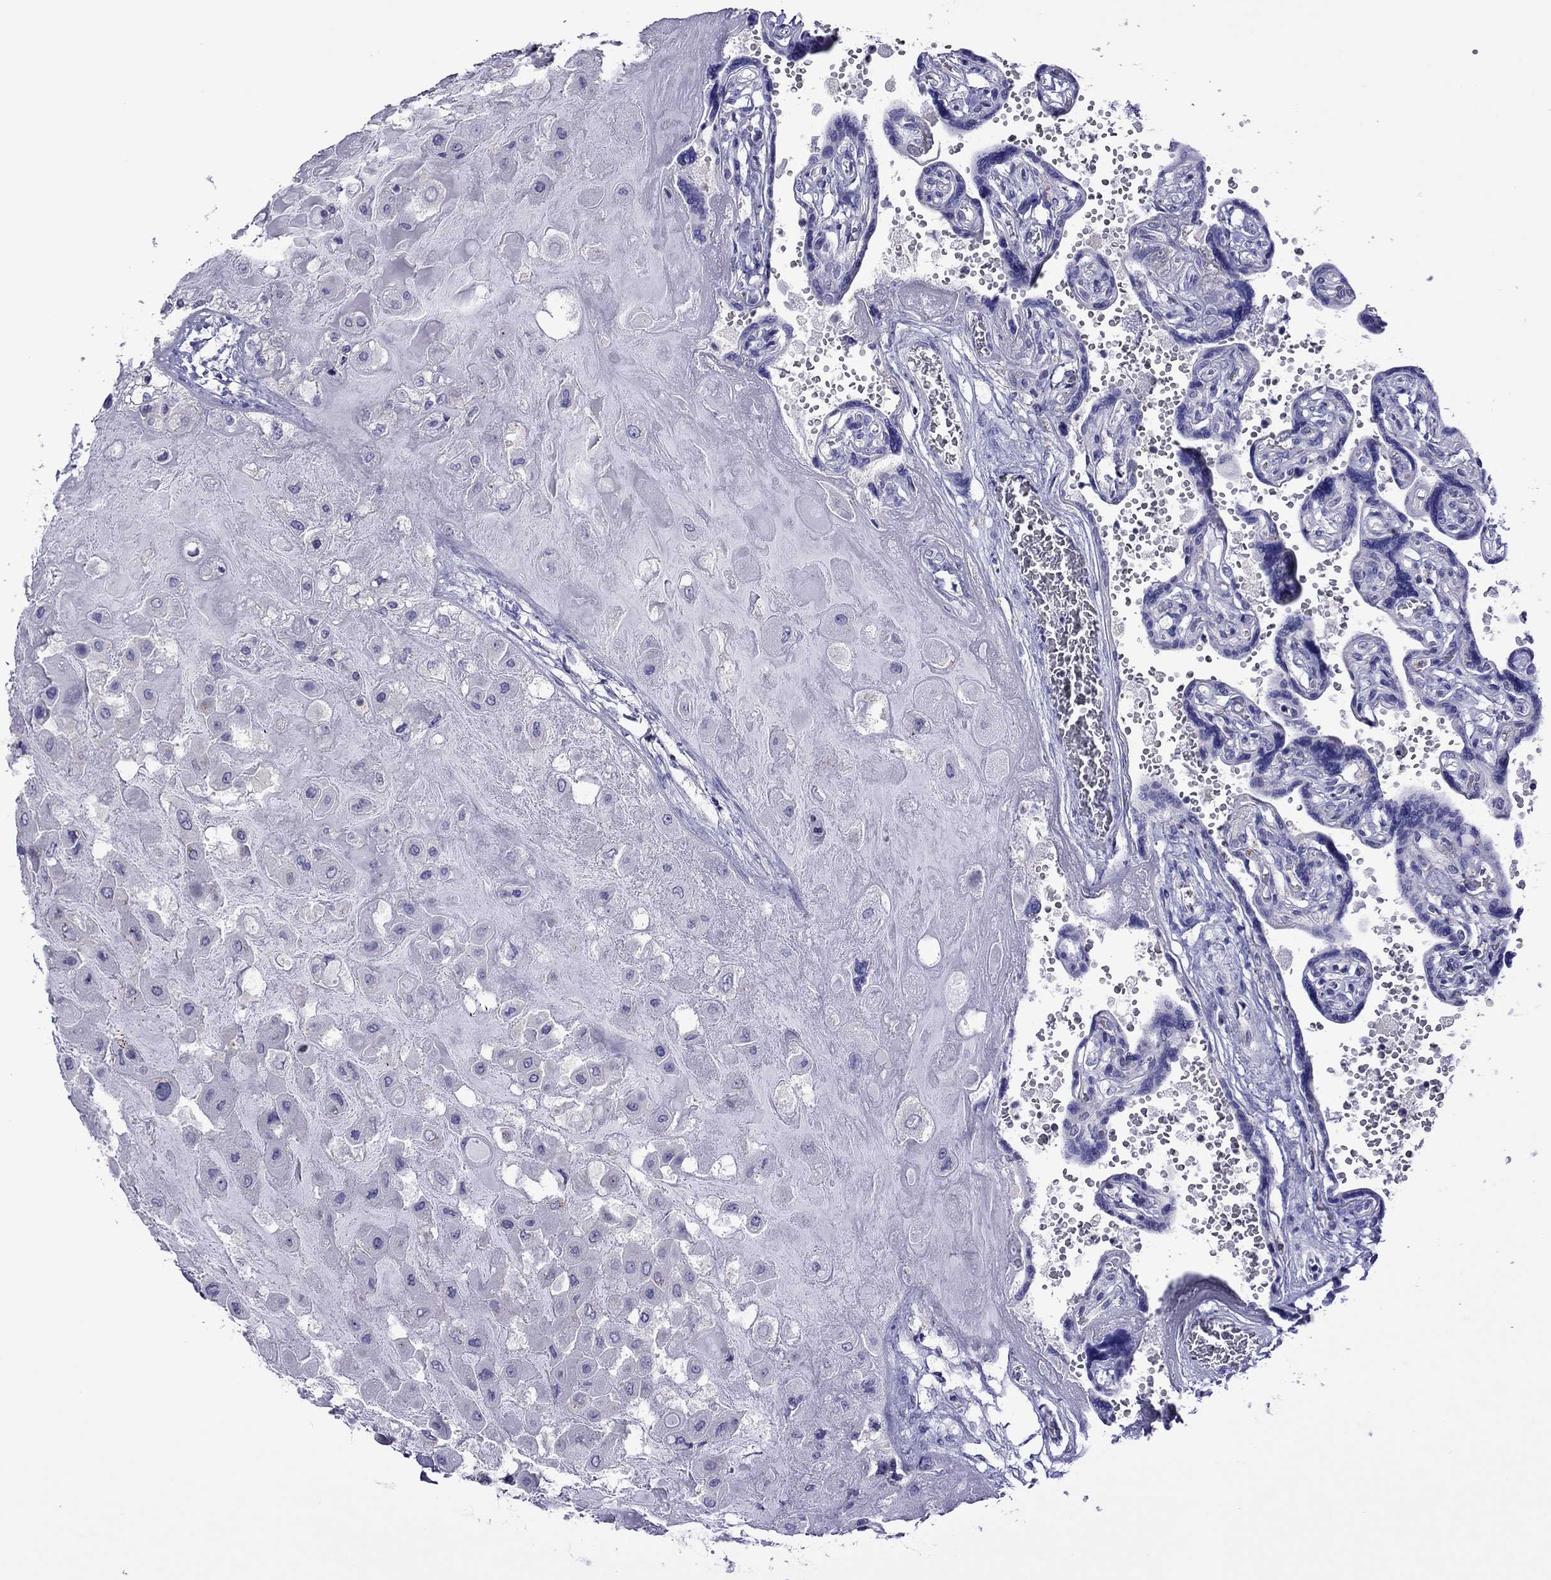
{"staining": {"intensity": "negative", "quantity": "none", "location": "none"}, "tissue": "placenta", "cell_type": "Decidual cells", "image_type": "normal", "snomed": [{"axis": "morphology", "description": "Normal tissue, NOS"}, {"axis": "topography", "description": "Placenta"}], "caption": "DAB (3,3'-diaminobenzidine) immunohistochemical staining of unremarkable placenta shows no significant positivity in decidual cells. Nuclei are stained in blue.", "gene": "MPZ", "patient": {"sex": "female", "age": 32}}